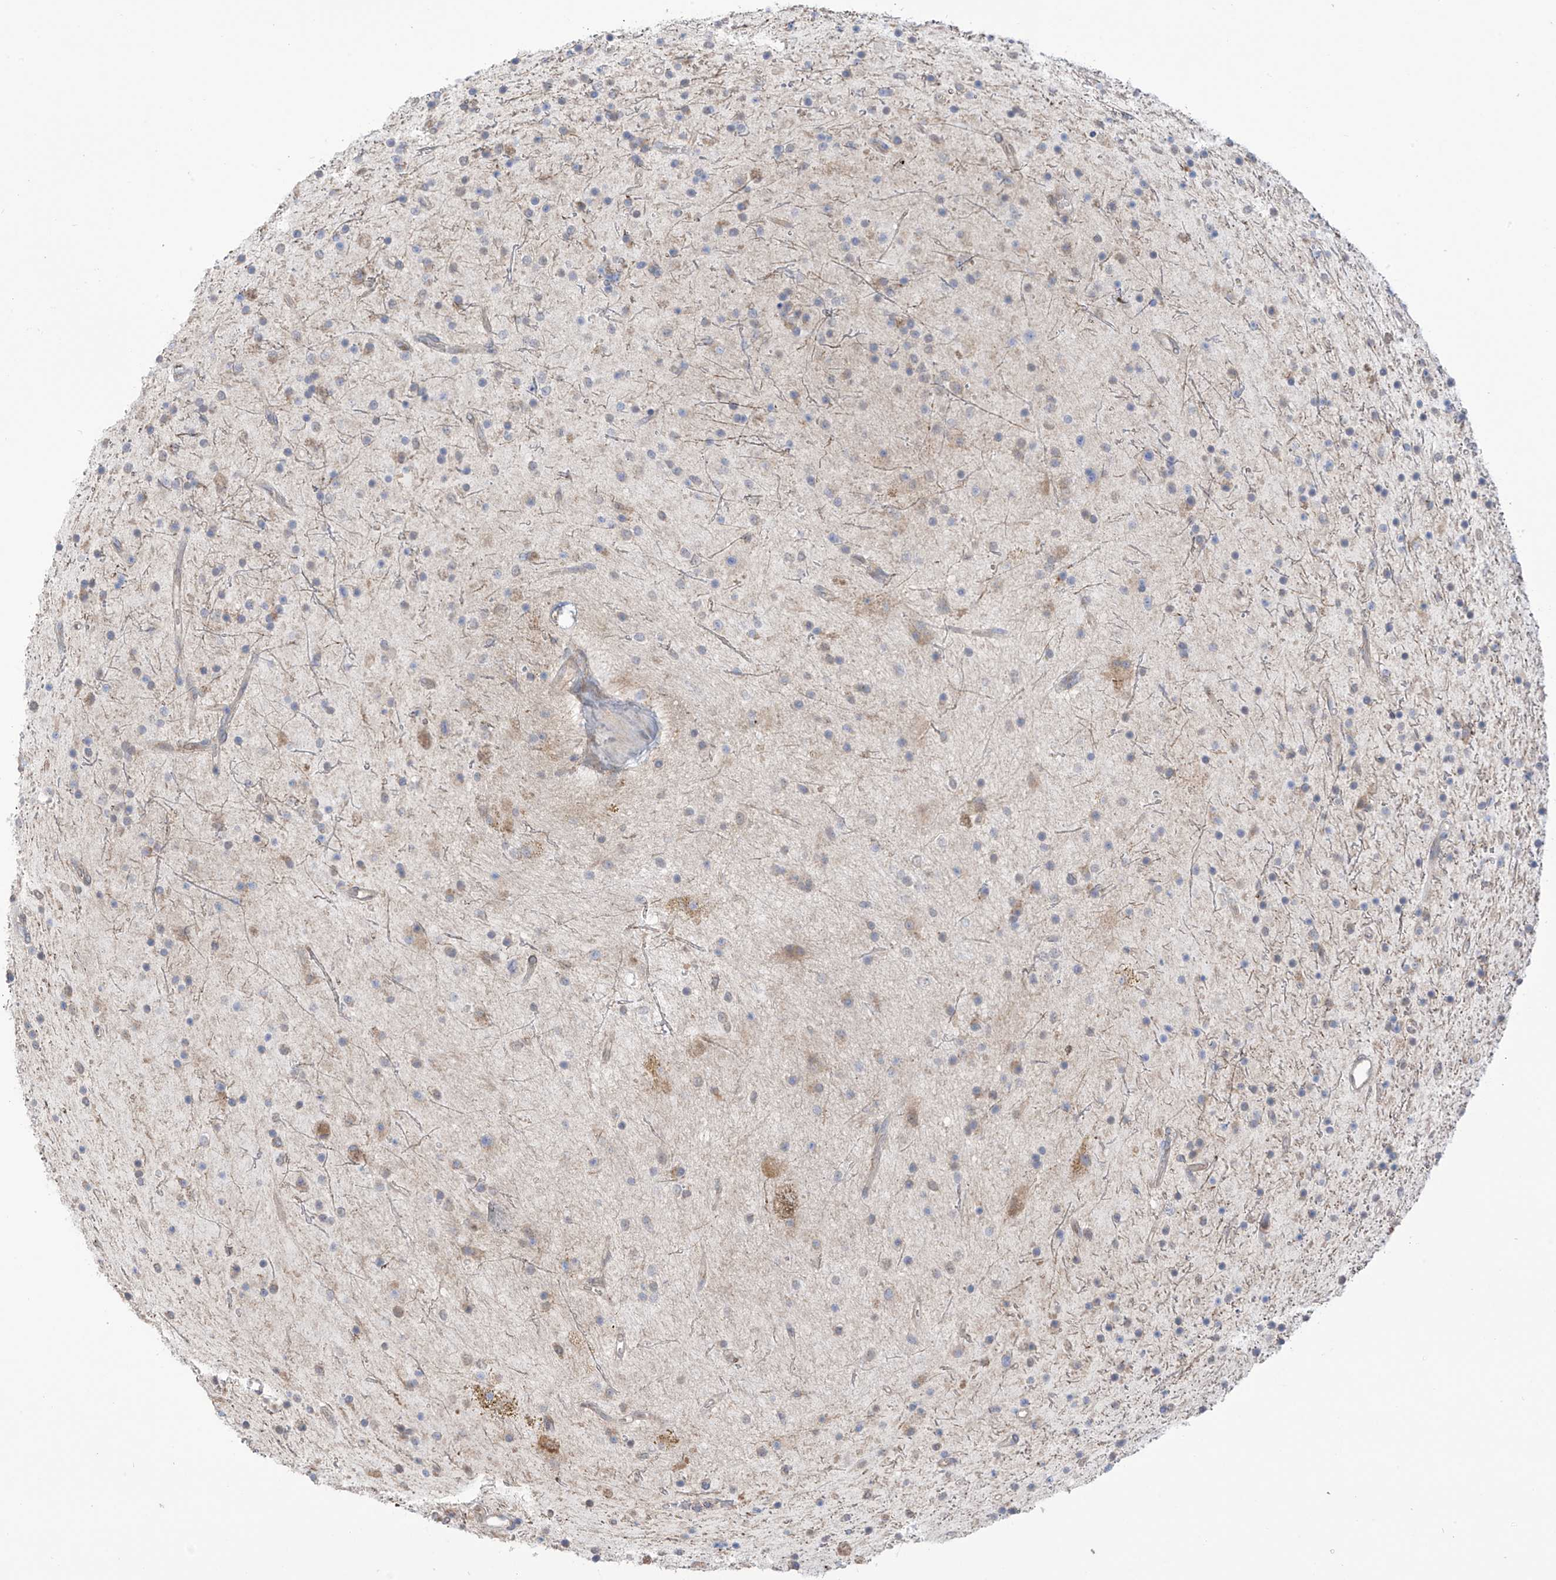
{"staining": {"intensity": "negative", "quantity": "none", "location": "none"}, "tissue": "glioma", "cell_type": "Tumor cells", "image_type": "cancer", "snomed": [{"axis": "morphology", "description": "Glioma, malignant, High grade"}, {"axis": "topography", "description": "Brain"}], "caption": "Glioma stained for a protein using immunohistochemistry reveals no expression tumor cells.", "gene": "KIAA1522", "patient": {"sex": "male", "age": 34}}